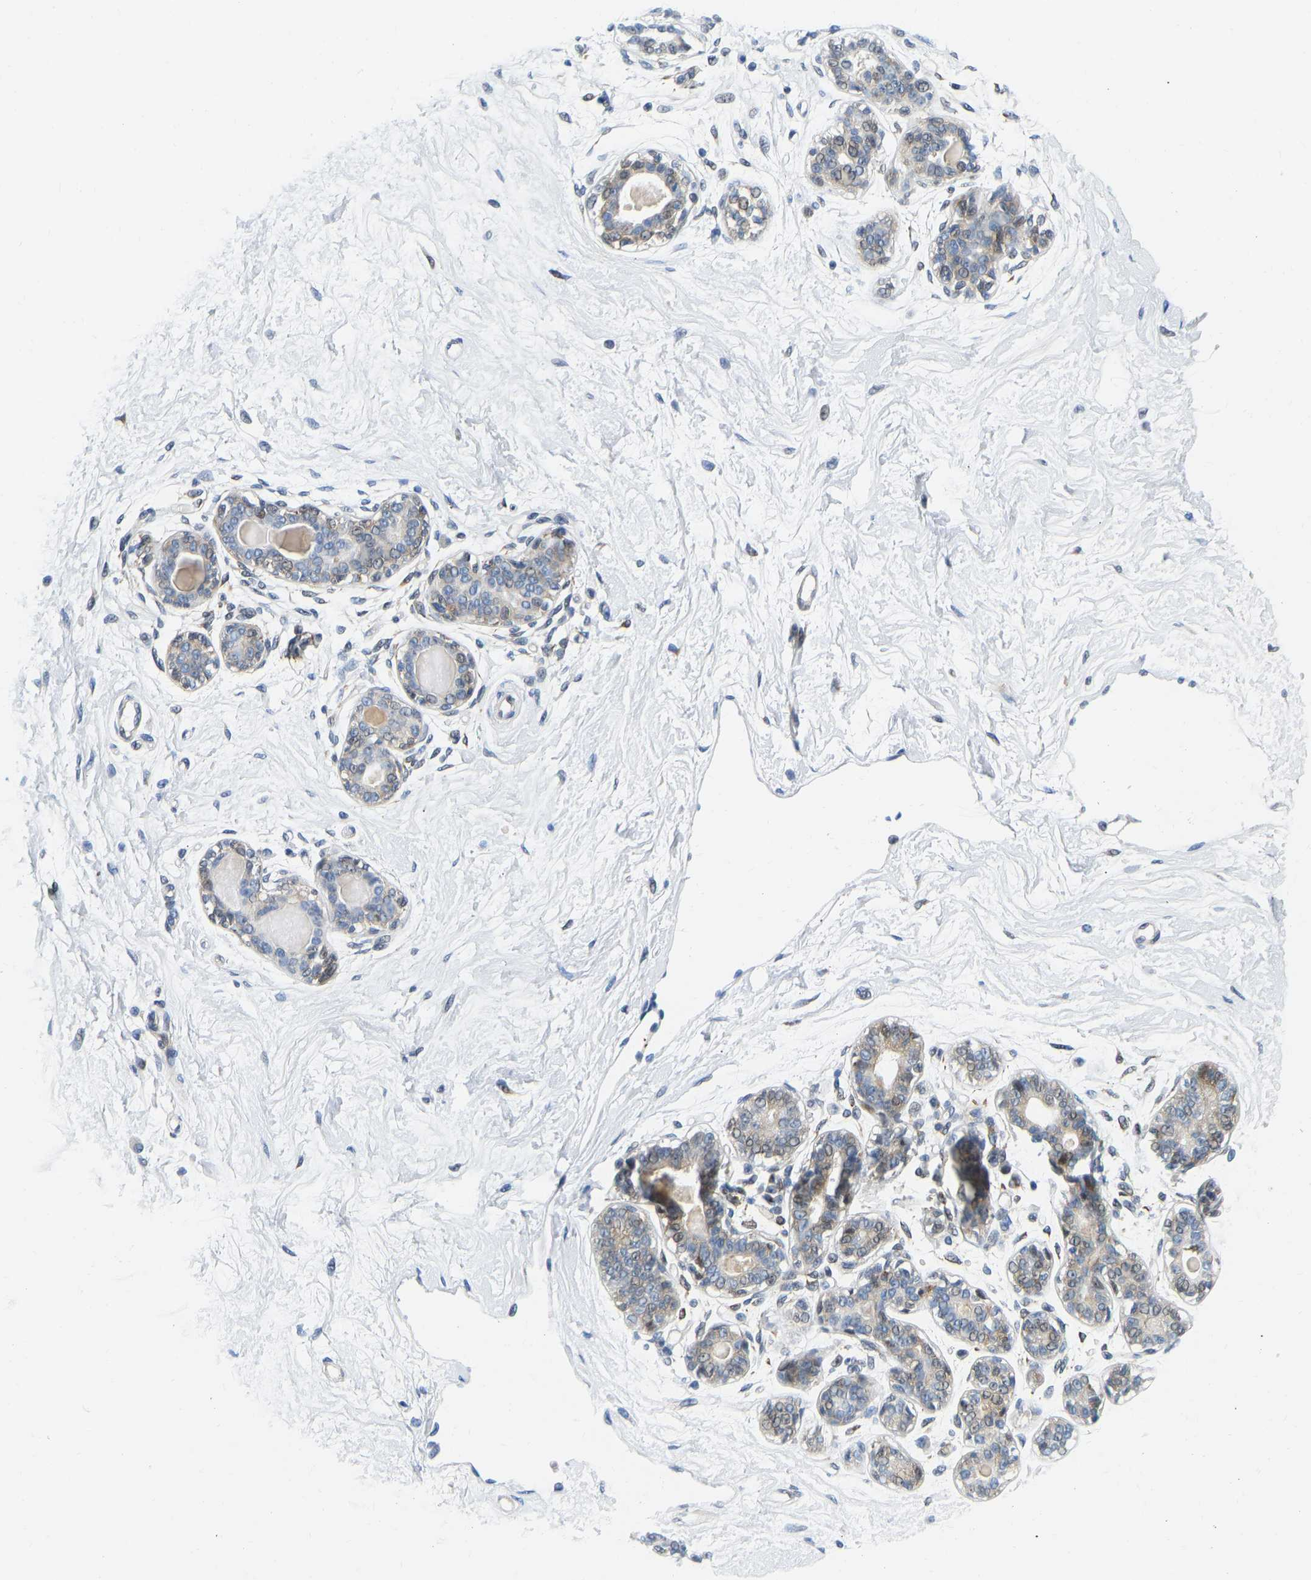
{"staining": {"intensity": "negative", "quantity": "none", "location": "none"}, "tissue": "breast", "cell_type": "Adipocytes", "image_type": "normal", "snomed": [{"axis": "morphology", "description": "Normal tissue, NOS"}, {"axis": "topography", "description": "Breast"}], "caption": "The image shows no significant staining in adipocytes of breast.", "gene": "HDAC5", "patient": {"sex": "female", "age": 45}}